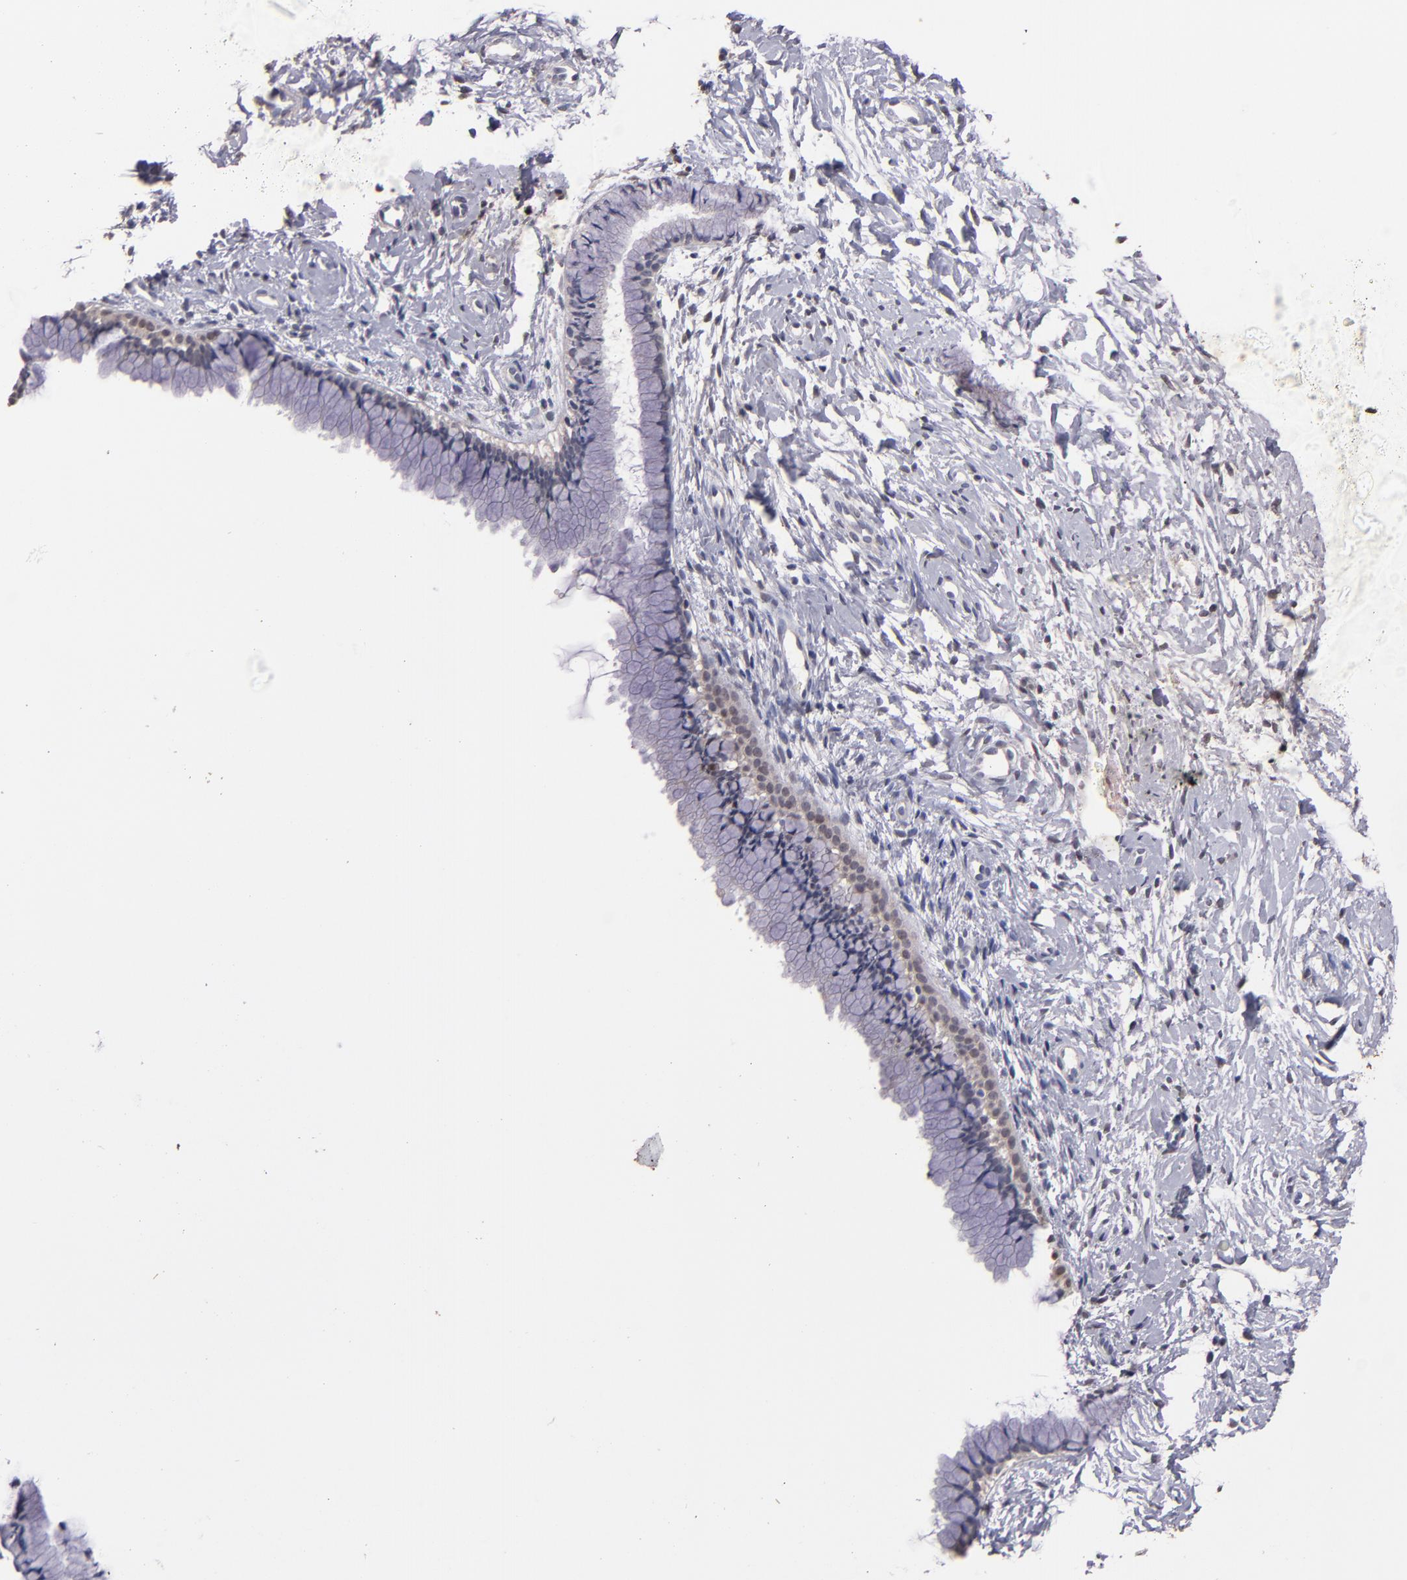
{"staining": {"intensity": "weak", "quantity": "<25%", "location": "cytoplasmic/membranous"}, "tissue": "cervix", "cell_type": "Glandular cells", "image_type": "normal", "snomed": [{"axis": "morphology", "description": "Normal tissue, NOS"}, {"axis": "topography", "description": "Cervix"}], "caption": "This histopathology image is of unremarkable cervix stained with immunohistochemistry to label a protein in brown with the nuclei are counter-stained blue. There is no staining in glandular cells.", "gene": "S100A1", "patient": {"sex": "female", "age": 46}}